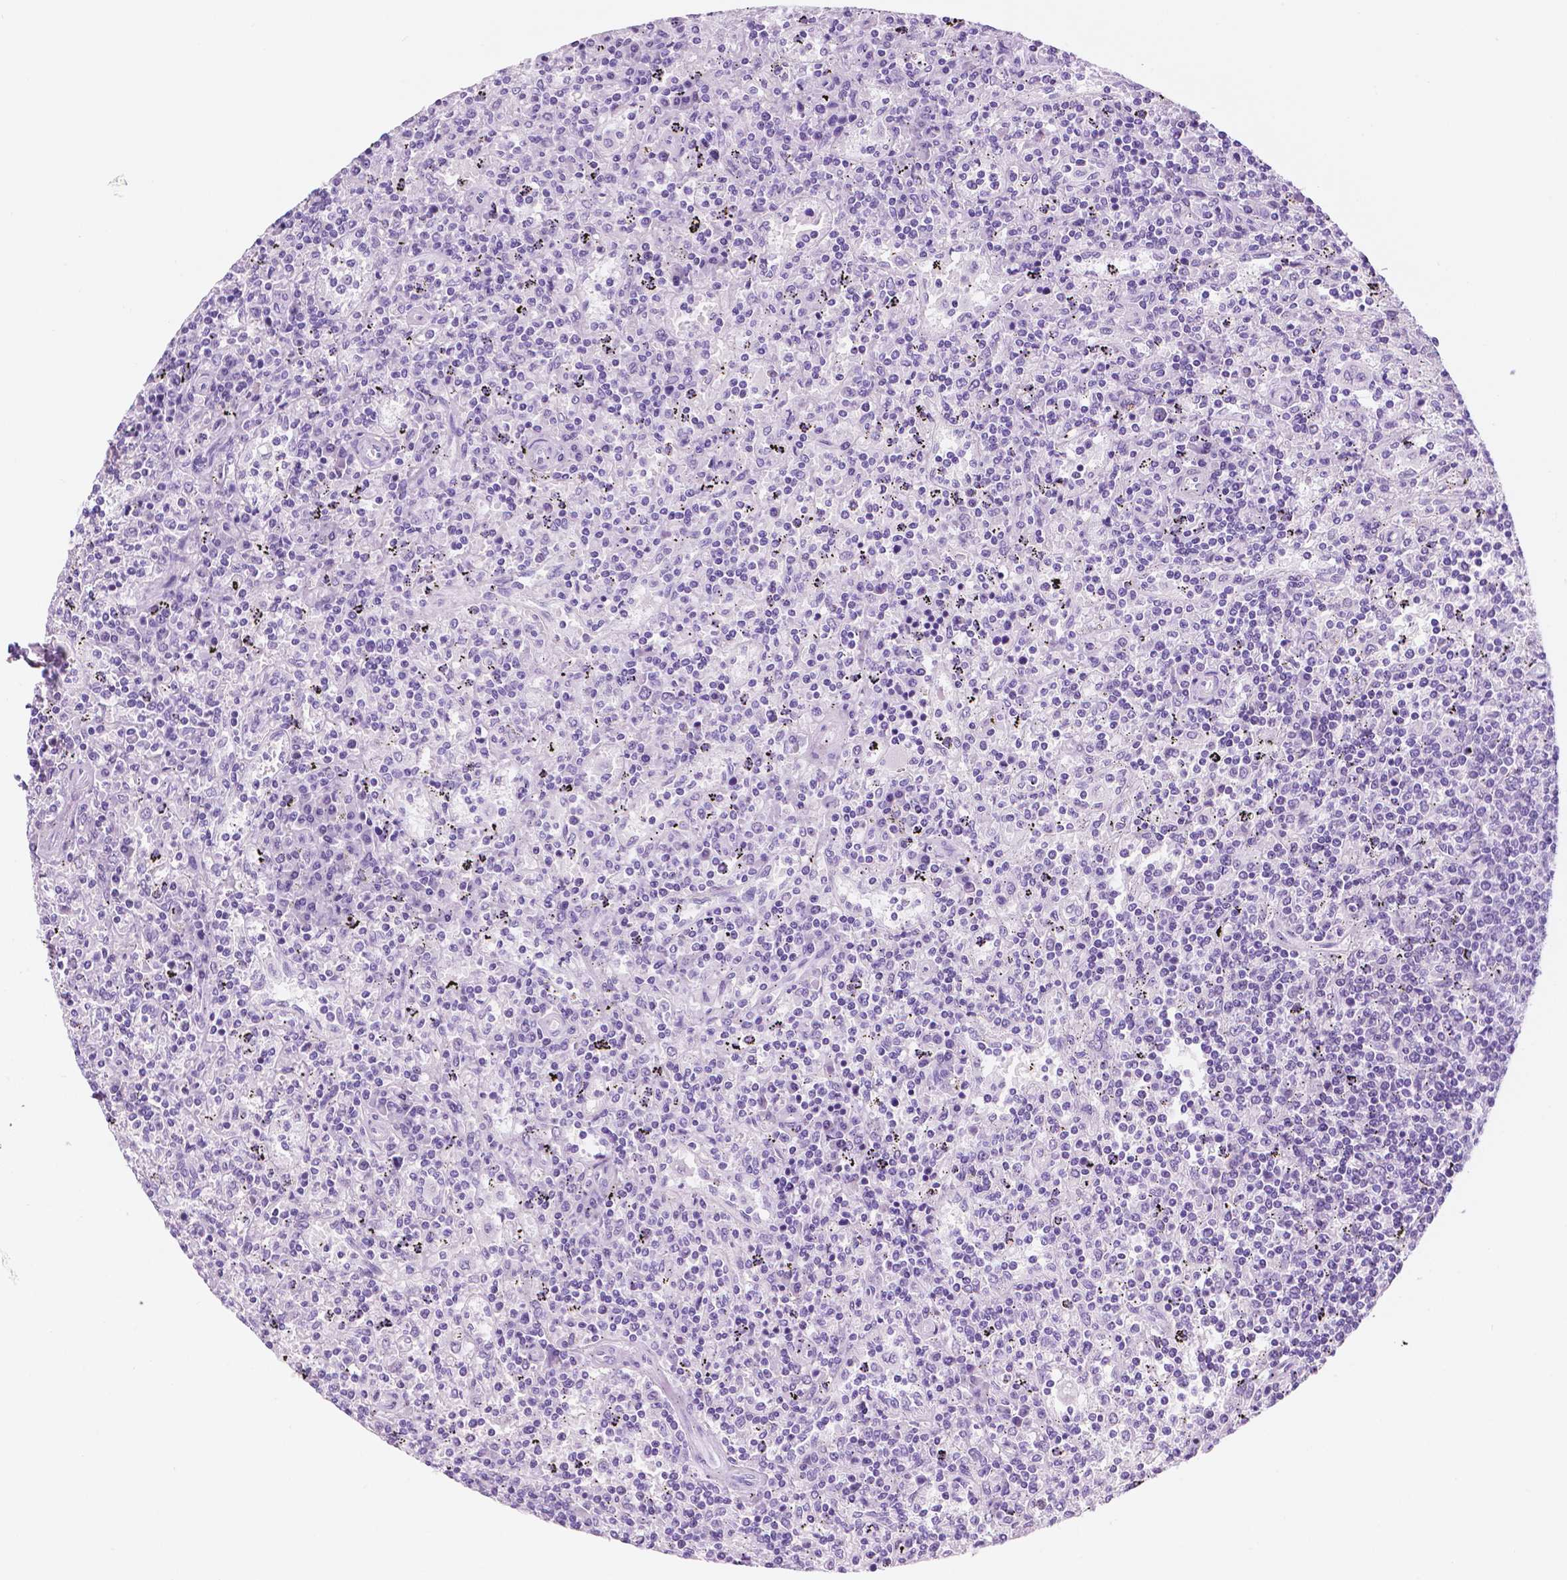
{"staining": {"intensity": "negative", "quantity": "none", "location": "none"}, "tissue": "lymphoma", "cell_type": "Tumor cells", "image_type": "cancer", "snomed": [{"axis": "morphology", "description": "Malignant lymphoma, non-Hodgkin's type, Low grade"}, {"axis": "topography", "description": "Spleen"}], "caption": "DAB immunohistochemical staining of human lymphoma exhibits no significant expression in tumor cells.", "gene": "PPL", "patient": {"sex": "male", "age": 62}}